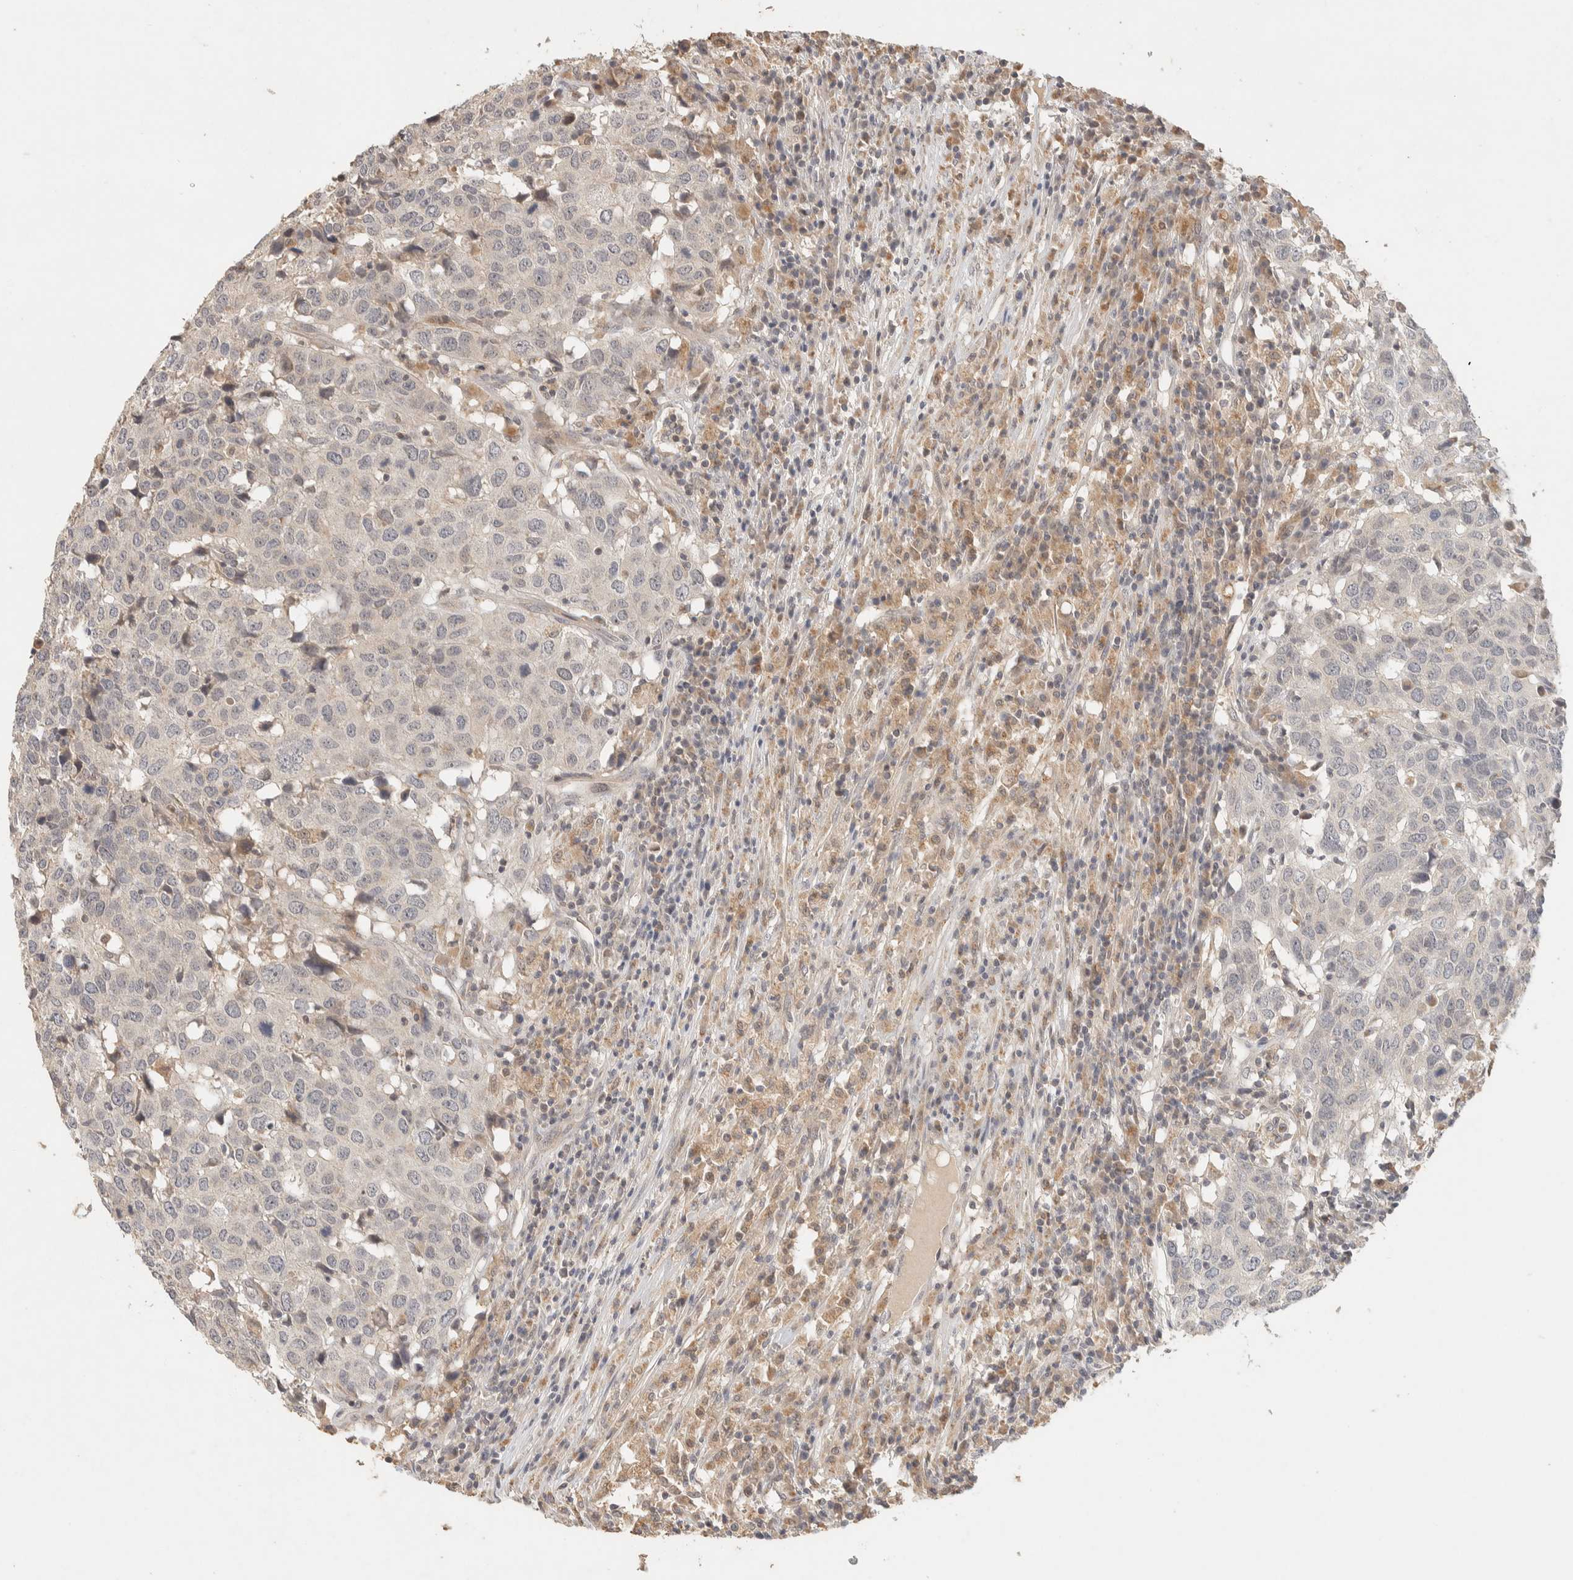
{"staining": {"intensity": "negative", "quantity": "none", "location": "none"}, "tissue": "head and neck cancer", "cell_type": "Tumor cells", "image_type": "cancer", "snomed": [{"axis": "morphology", "description": "Squamous cell carcinoma, NOS"}, {"axis": "topography", "description": "Head-Neck"}], "caption": "This is an immunohistochemistry (IHC) micrograph of human head and neck cancer (squamous cell carcinoma). There is no expression in tumor cells.", "gene": "ITPA", "patient": {"sex": "male", "age": 66}}